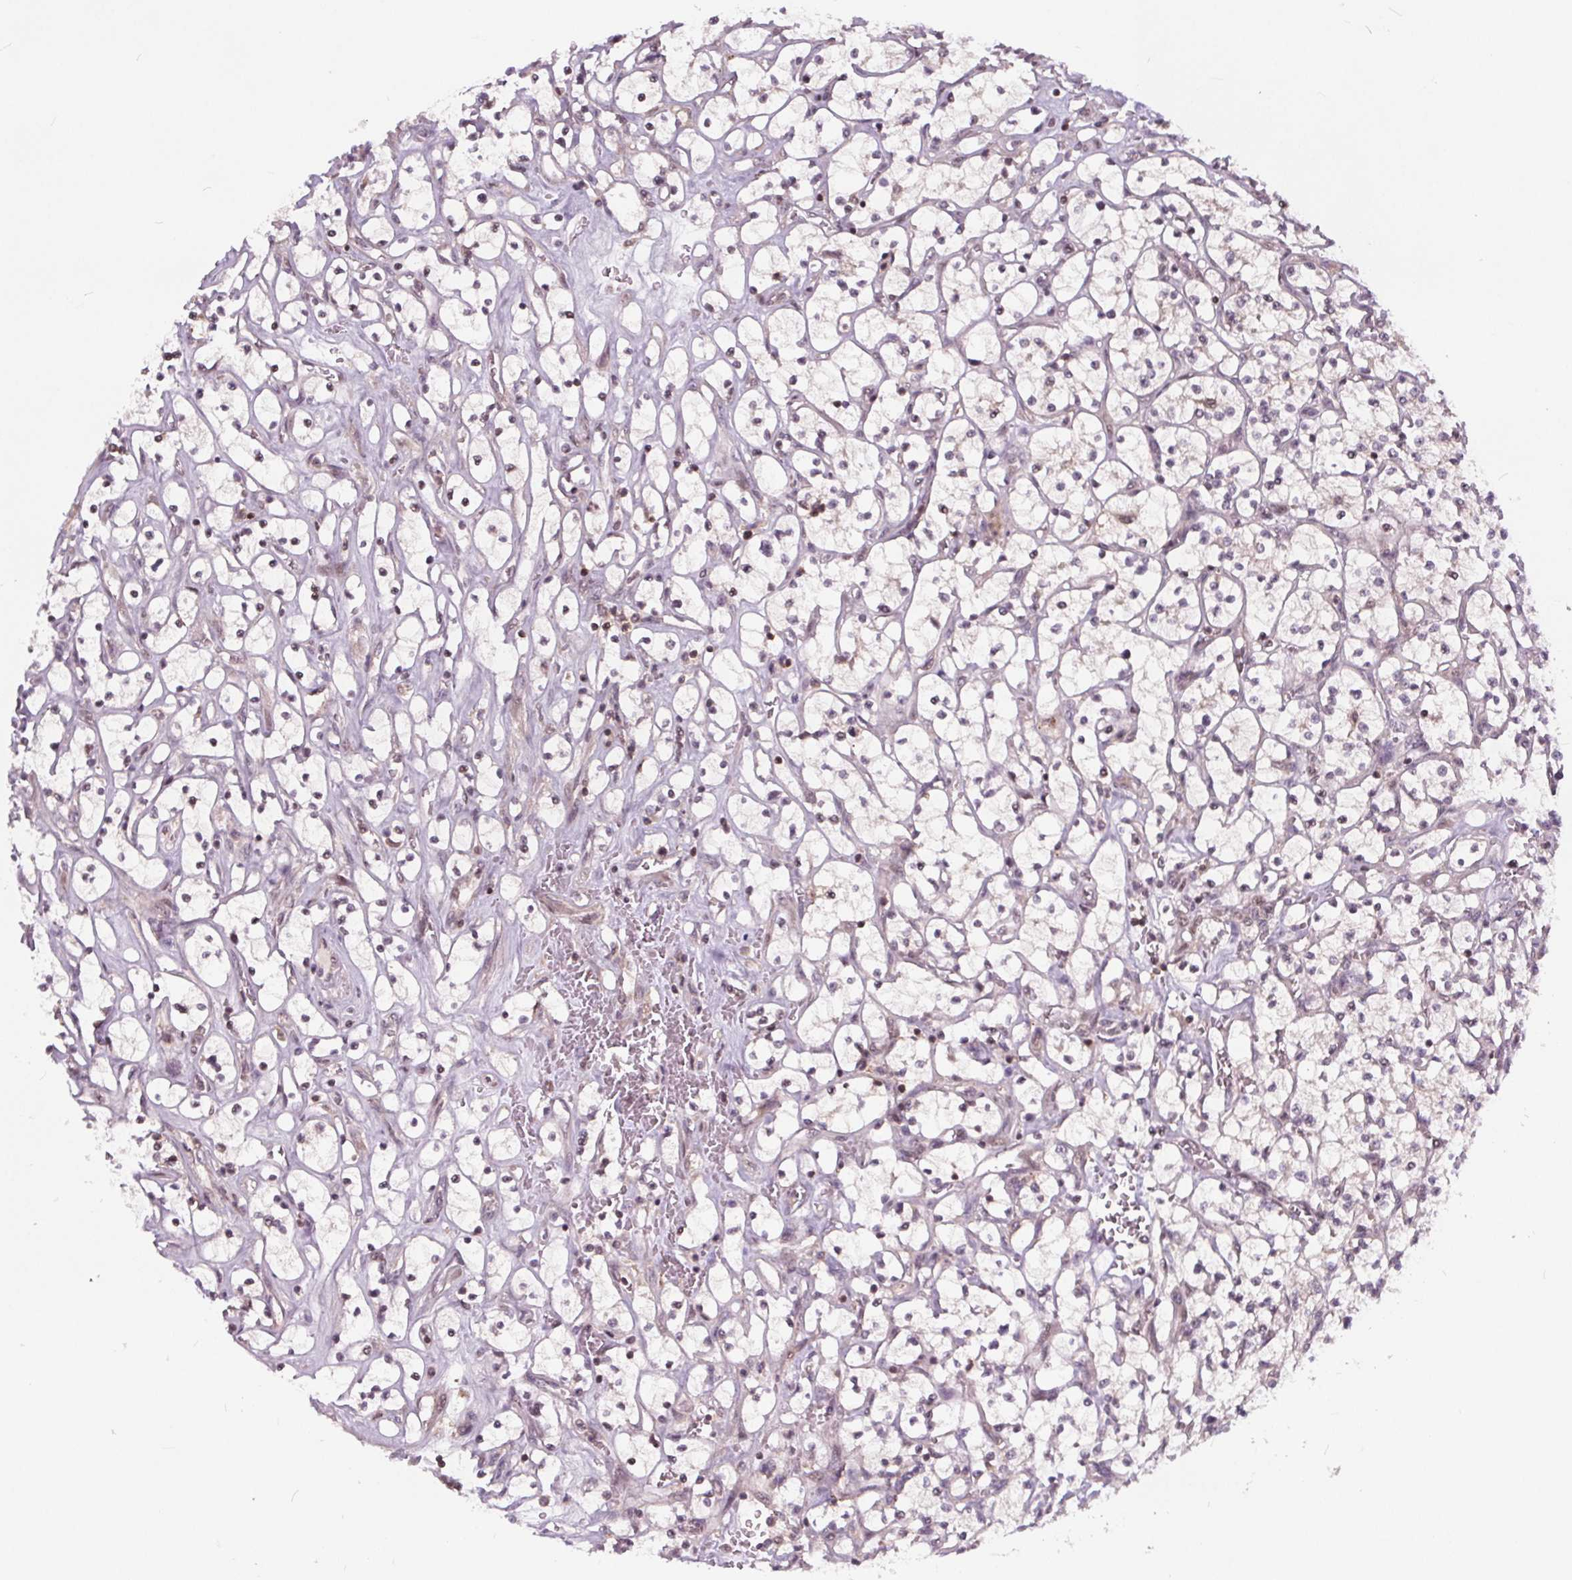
{"staining": {"intensity": "negative", "quantity": "none", "location": "none"}, "tissue": "renal cancer", "cell_type": "Tumor cells", "image_type": "cancer", "snomed": [{"axis": "morphology", "description": "Adenocarcinoma, NOS"}, {"axis": "topography", "description": "Kidney"}], "caption": "Tumor cells show no significant protein expression in renal cancer (adenocarcinoma).", "gene": "HIF1AN", "patient": {"sex": "female", "age": 64}}